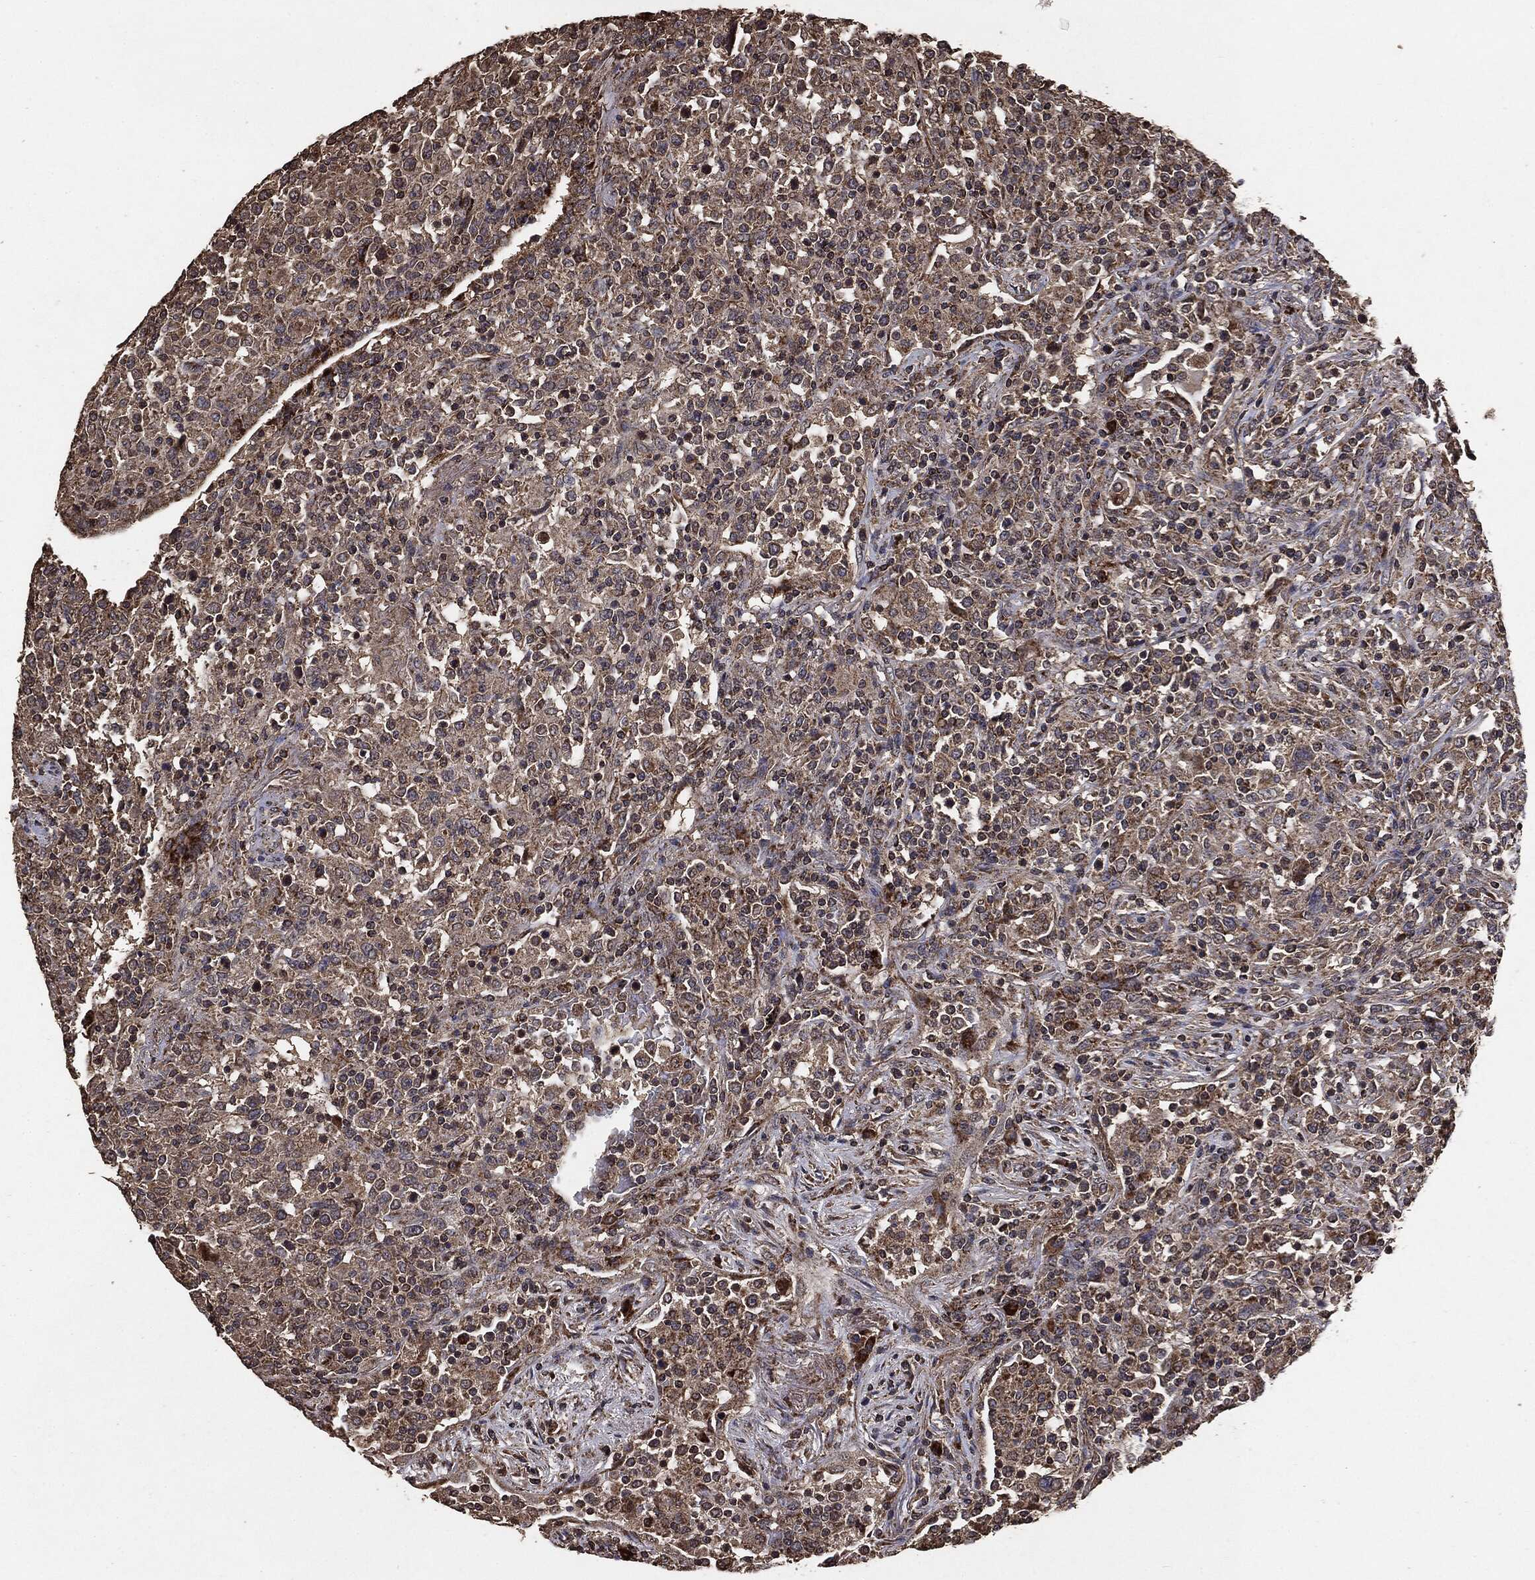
{"staining": {"intensity": "moderate", "quantity": ">75%", "location": "cytoplasmic/membranous"}, "tissue": "lymphoma", "cell_type": "Tumor cells", "image_type": "cancer", "snomed": [{"axis": "morphology", "description": "Malignant lymphoma, non-Hodgkin's type, High grade"}, {"axis": "topography", "description": "Lung"}], "caption": "Malignant lymphoma, non-Hodgkin's type (high-grade) stained with immunohistochemistry demonstrates moderate cytoplasmic/membranous expression in about >75% of tumor cells.", "gene": "MTOR", "patient": {"sex": "male", "age": 79}}